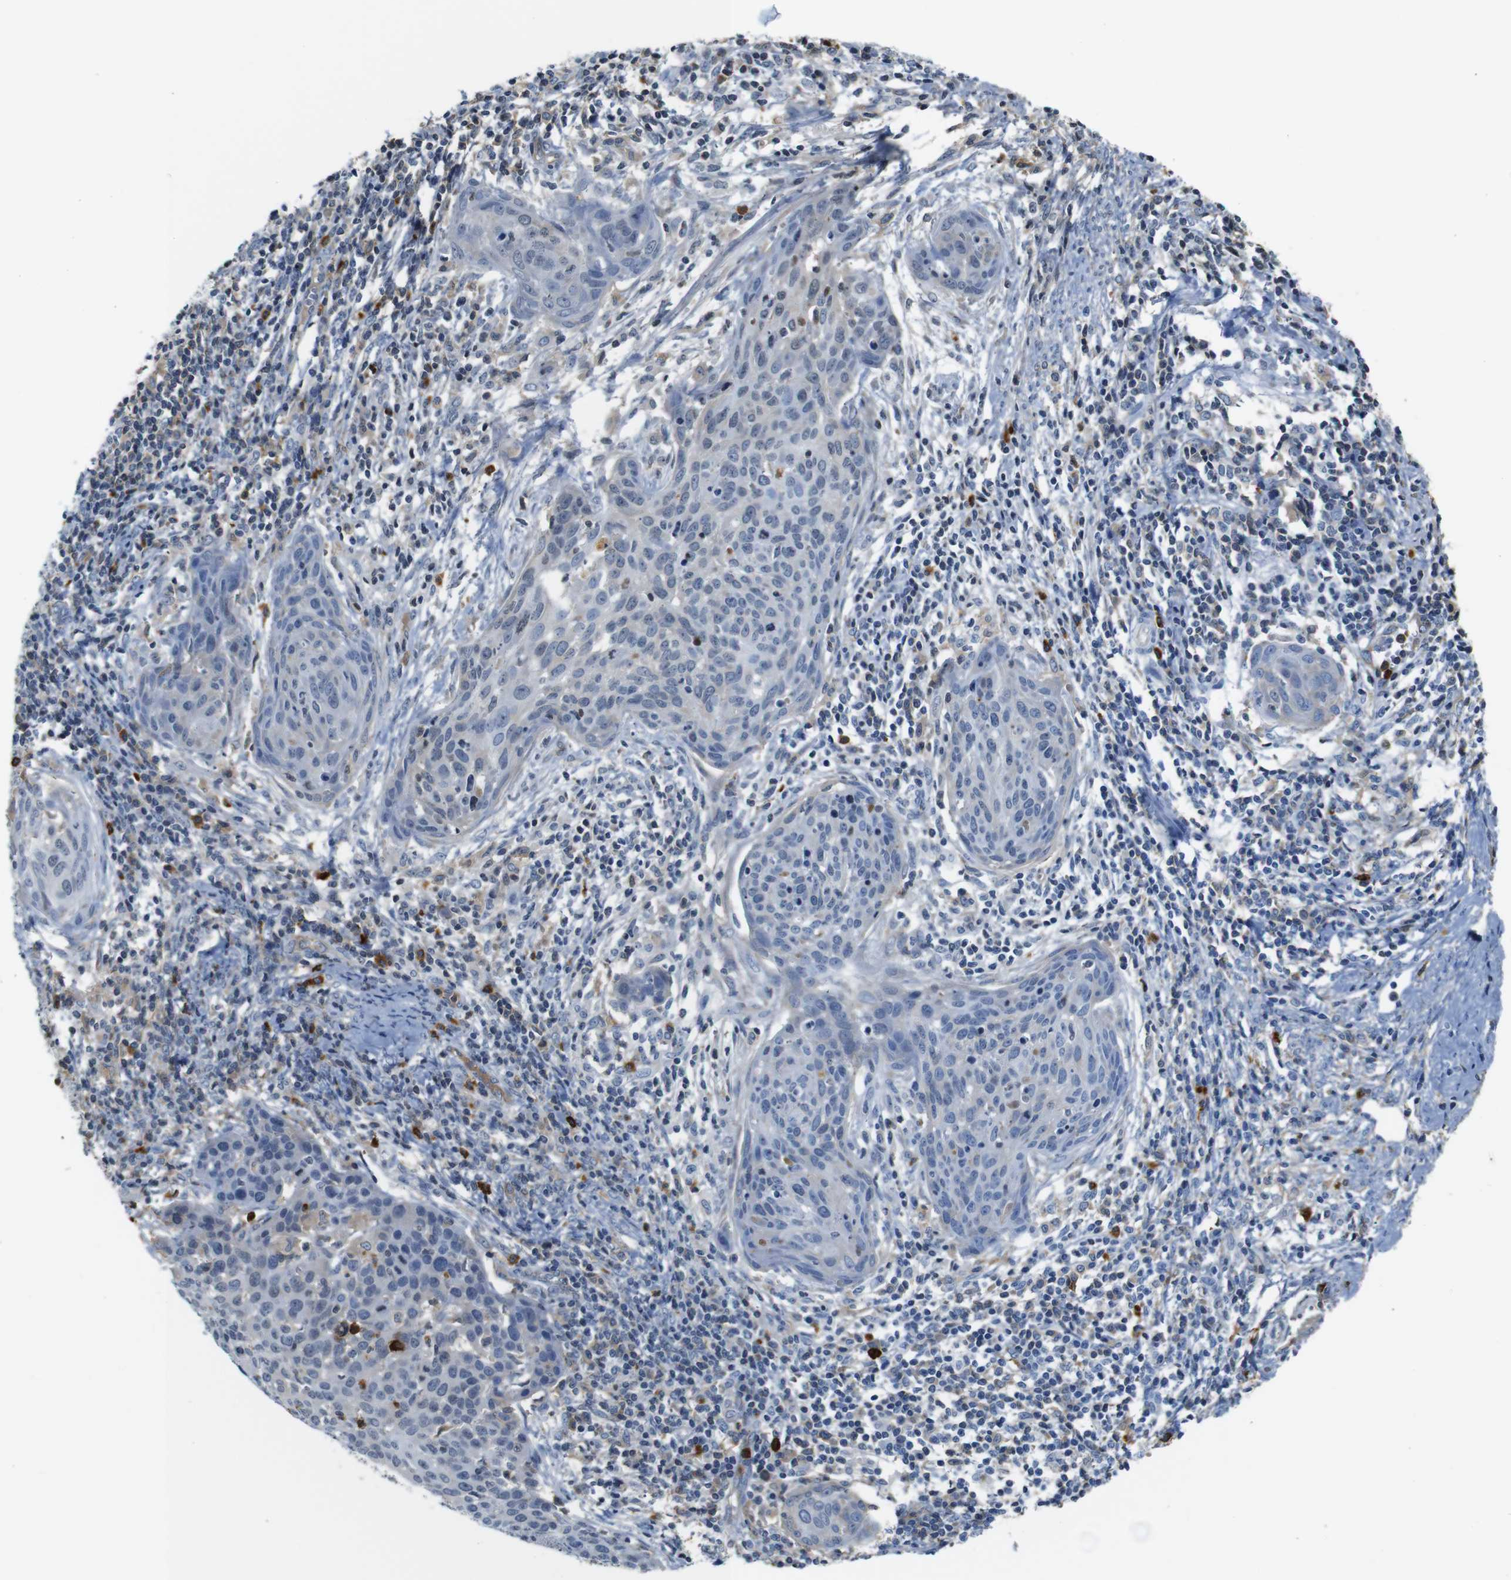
{"staining": {"intensity": "negative", "quantity": "none", "location": "none"}, "tissue": "cervical cancer", "cell_type": "Tumor cells", "image_type": "cancer", "snomed": [{"axis": "morphology", "description": "Squamous cell carcinoma, NOS"}, {"axis": "topography", "description": "Cervix"}], "caption": "The photomicrograph shows no staining of tumor cells in cervical squamous cell carcinoma.", "gene": "SERPINA1", "patient": {"sex": "female", "age": 38}}